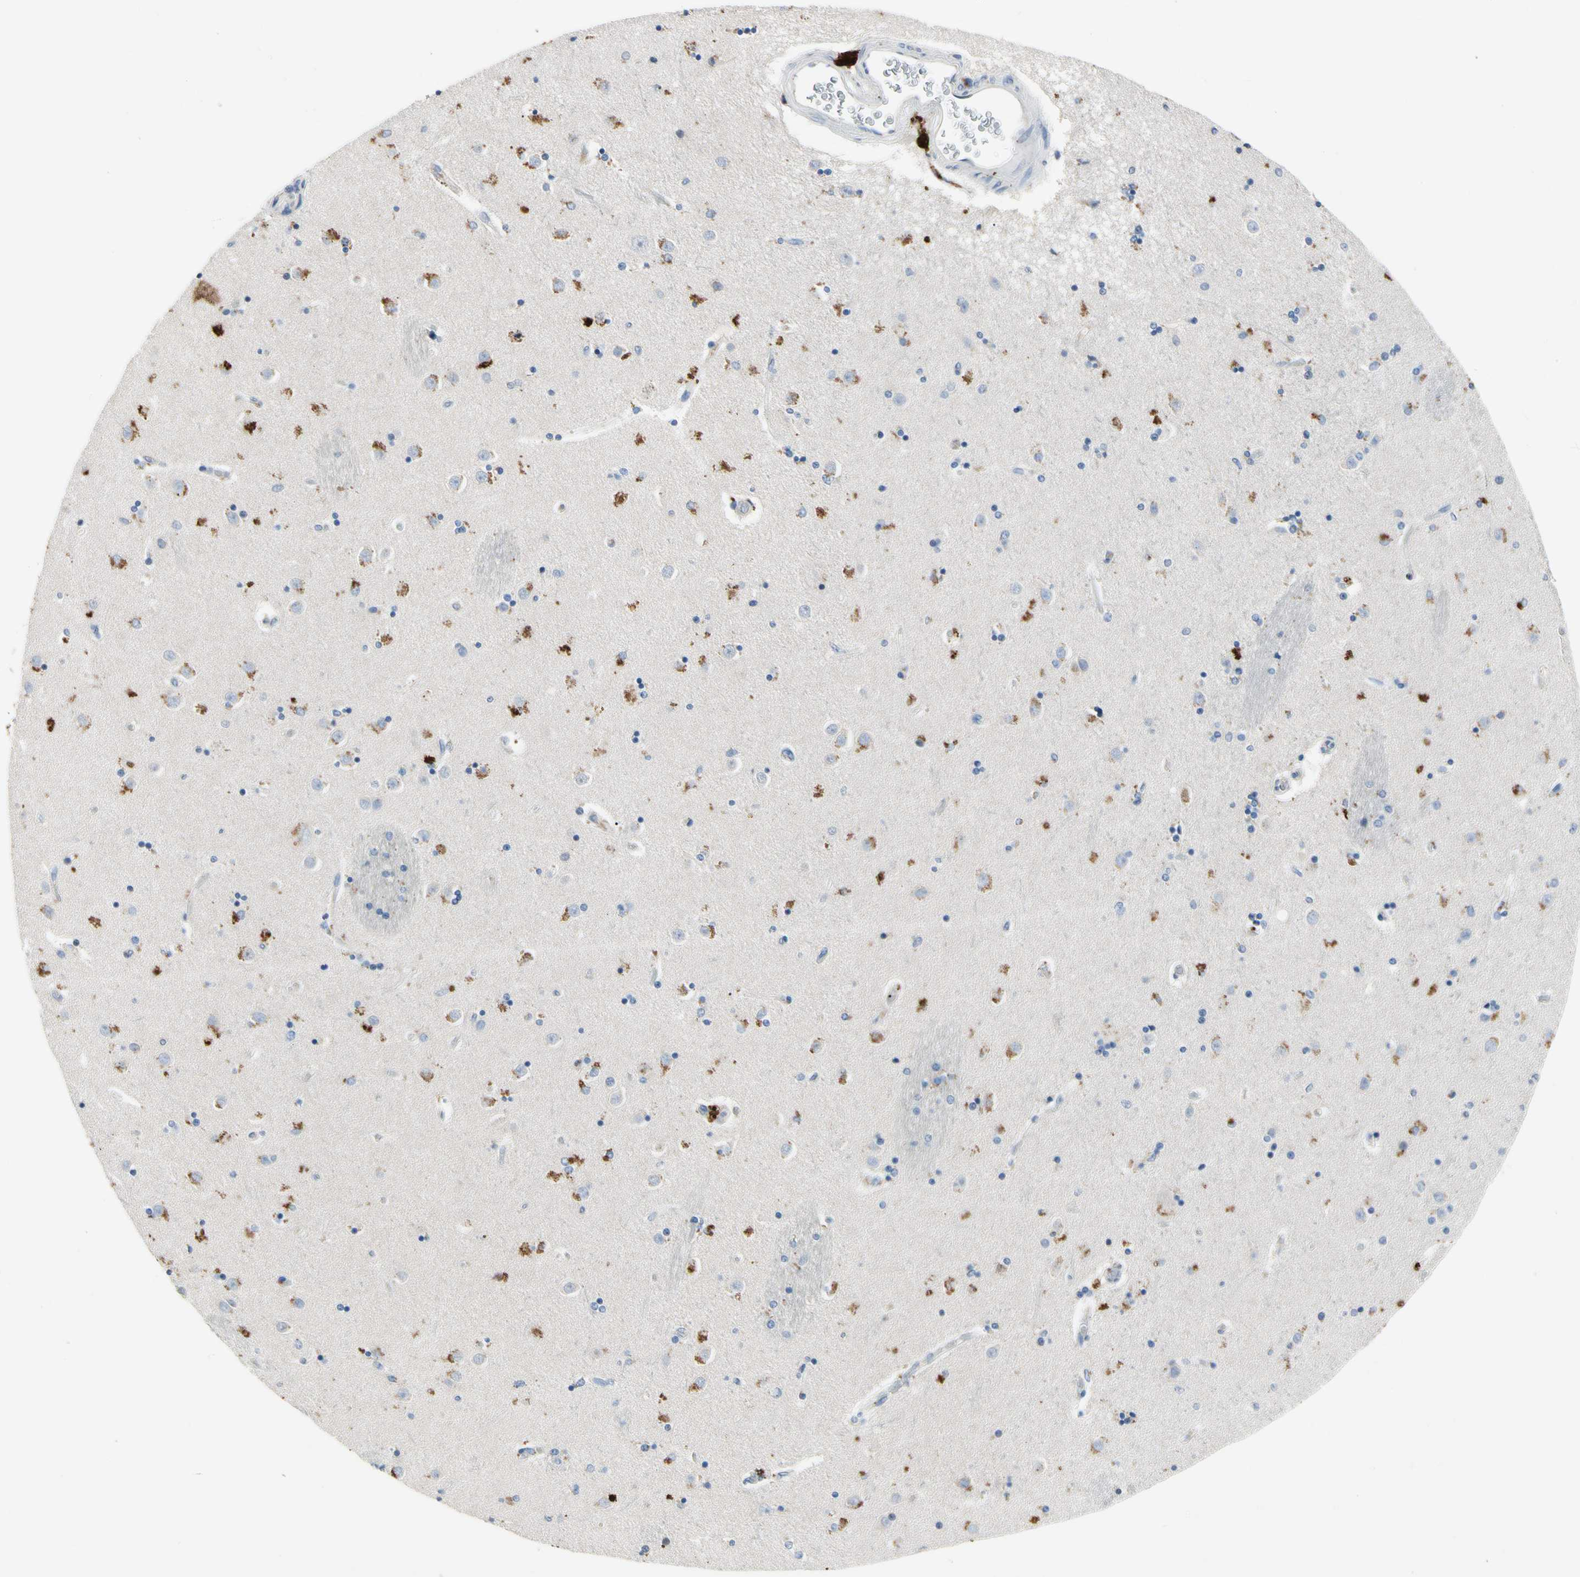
{"staining": {"intensity": "negative", "quantity": "none", "location": "none"}, "tissue": "caudate", "cell_type": "Glial cells", "image_type": "normal", "snomed": [{"axis": "morphology", "description": "Normal tissue, NOS"}, {"axis": "topography", "description": "Lateral ventricle wall"}], "caption": "The immunohistochemistry image has no significant positivity in glial cells of caudate.", "gene": "RETSAT", "patient": {"sex": "female", "age": 54}}